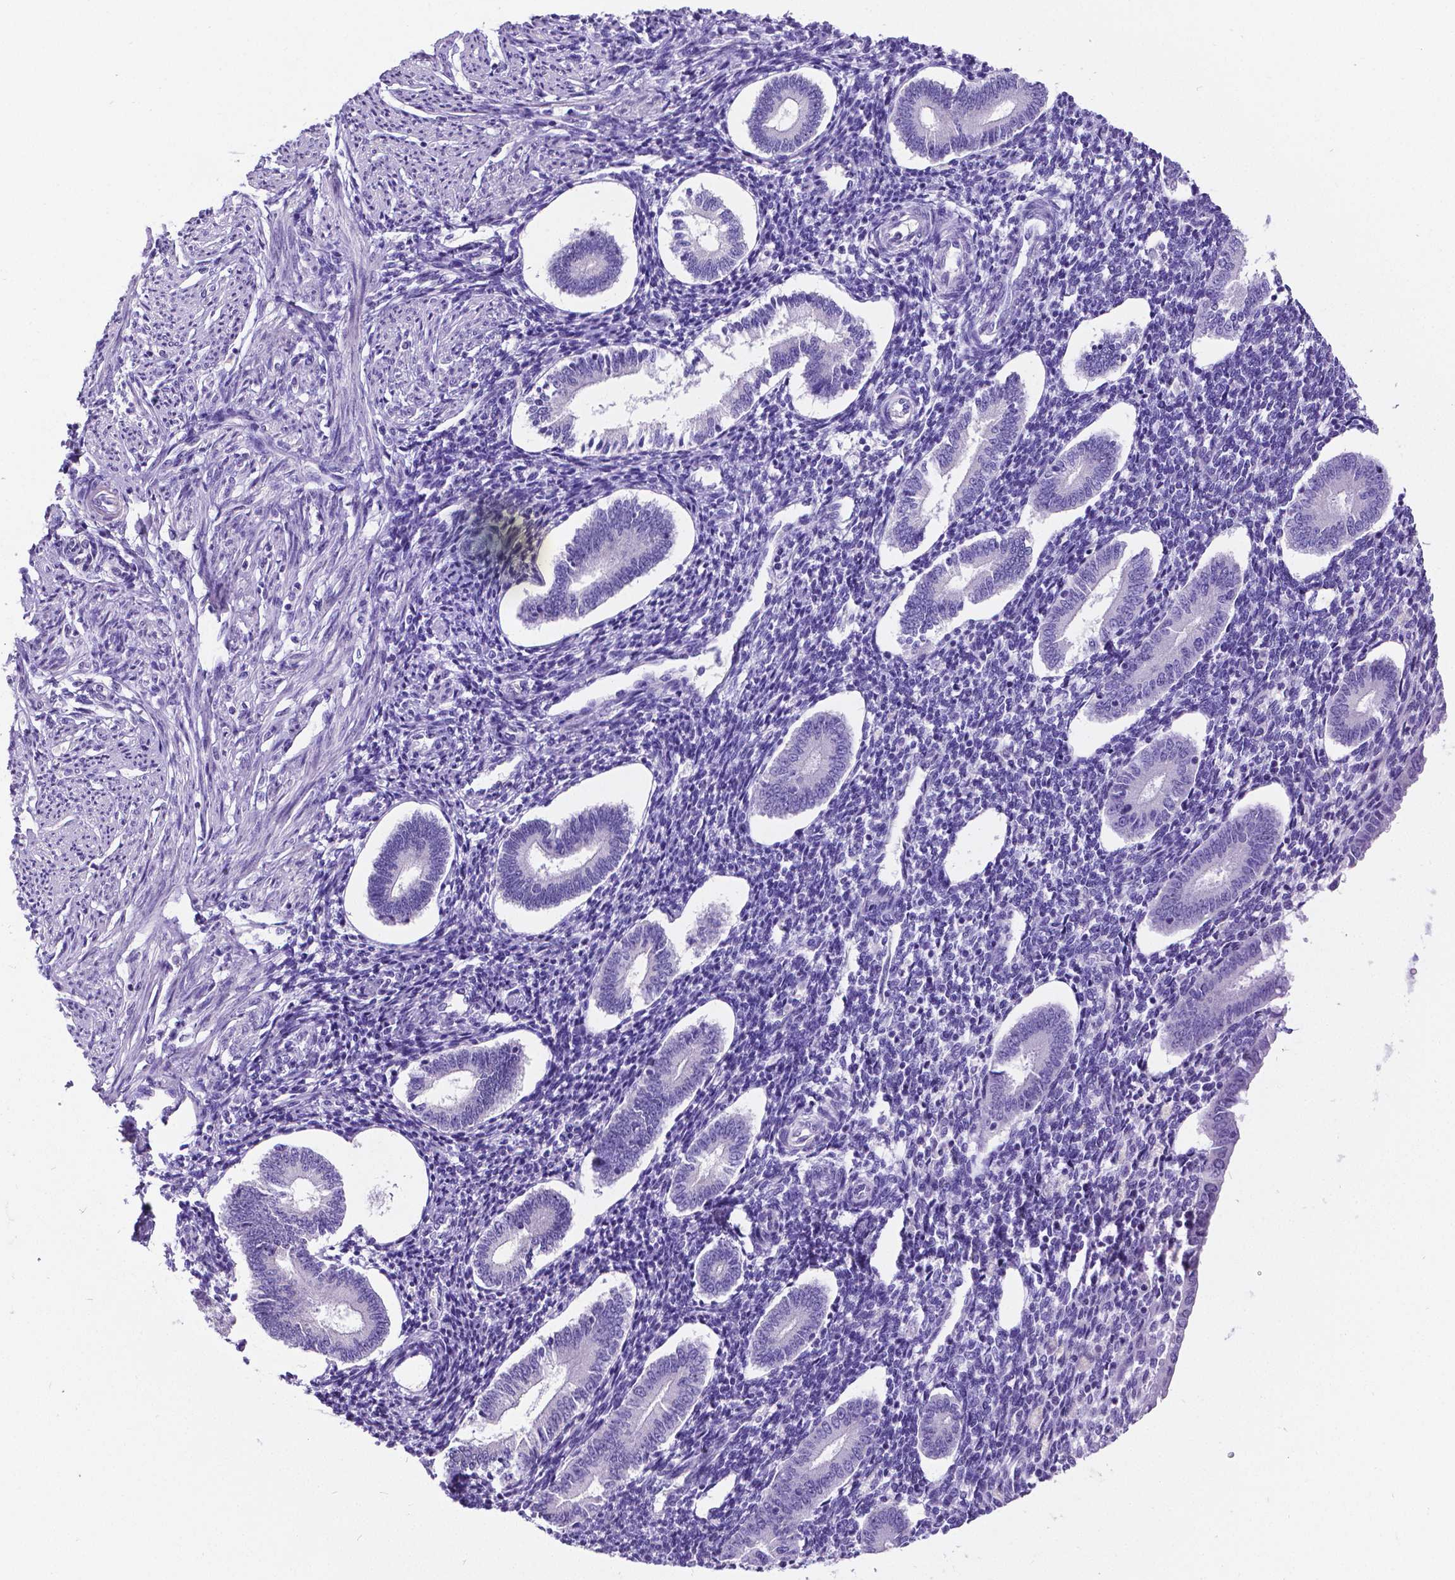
{"staining": {"intensity": "negative", "quantity": "none", "location": "none"}, "tissue": "endometrium", "cell_type": "Cells in endometrial stroma", "image_type": "normal", "snomed": [{"axis": "morphology", "description": "Normal tissue, NOS"}, {"axis": "topography", "description": "Endometrium"}], "caption": "Micrograph shows no protein positivity in cells in endometrial stroma of unremarkable endometrium.", "gene": "SATB2", "patient": {"sex": "female", "age": 40}}